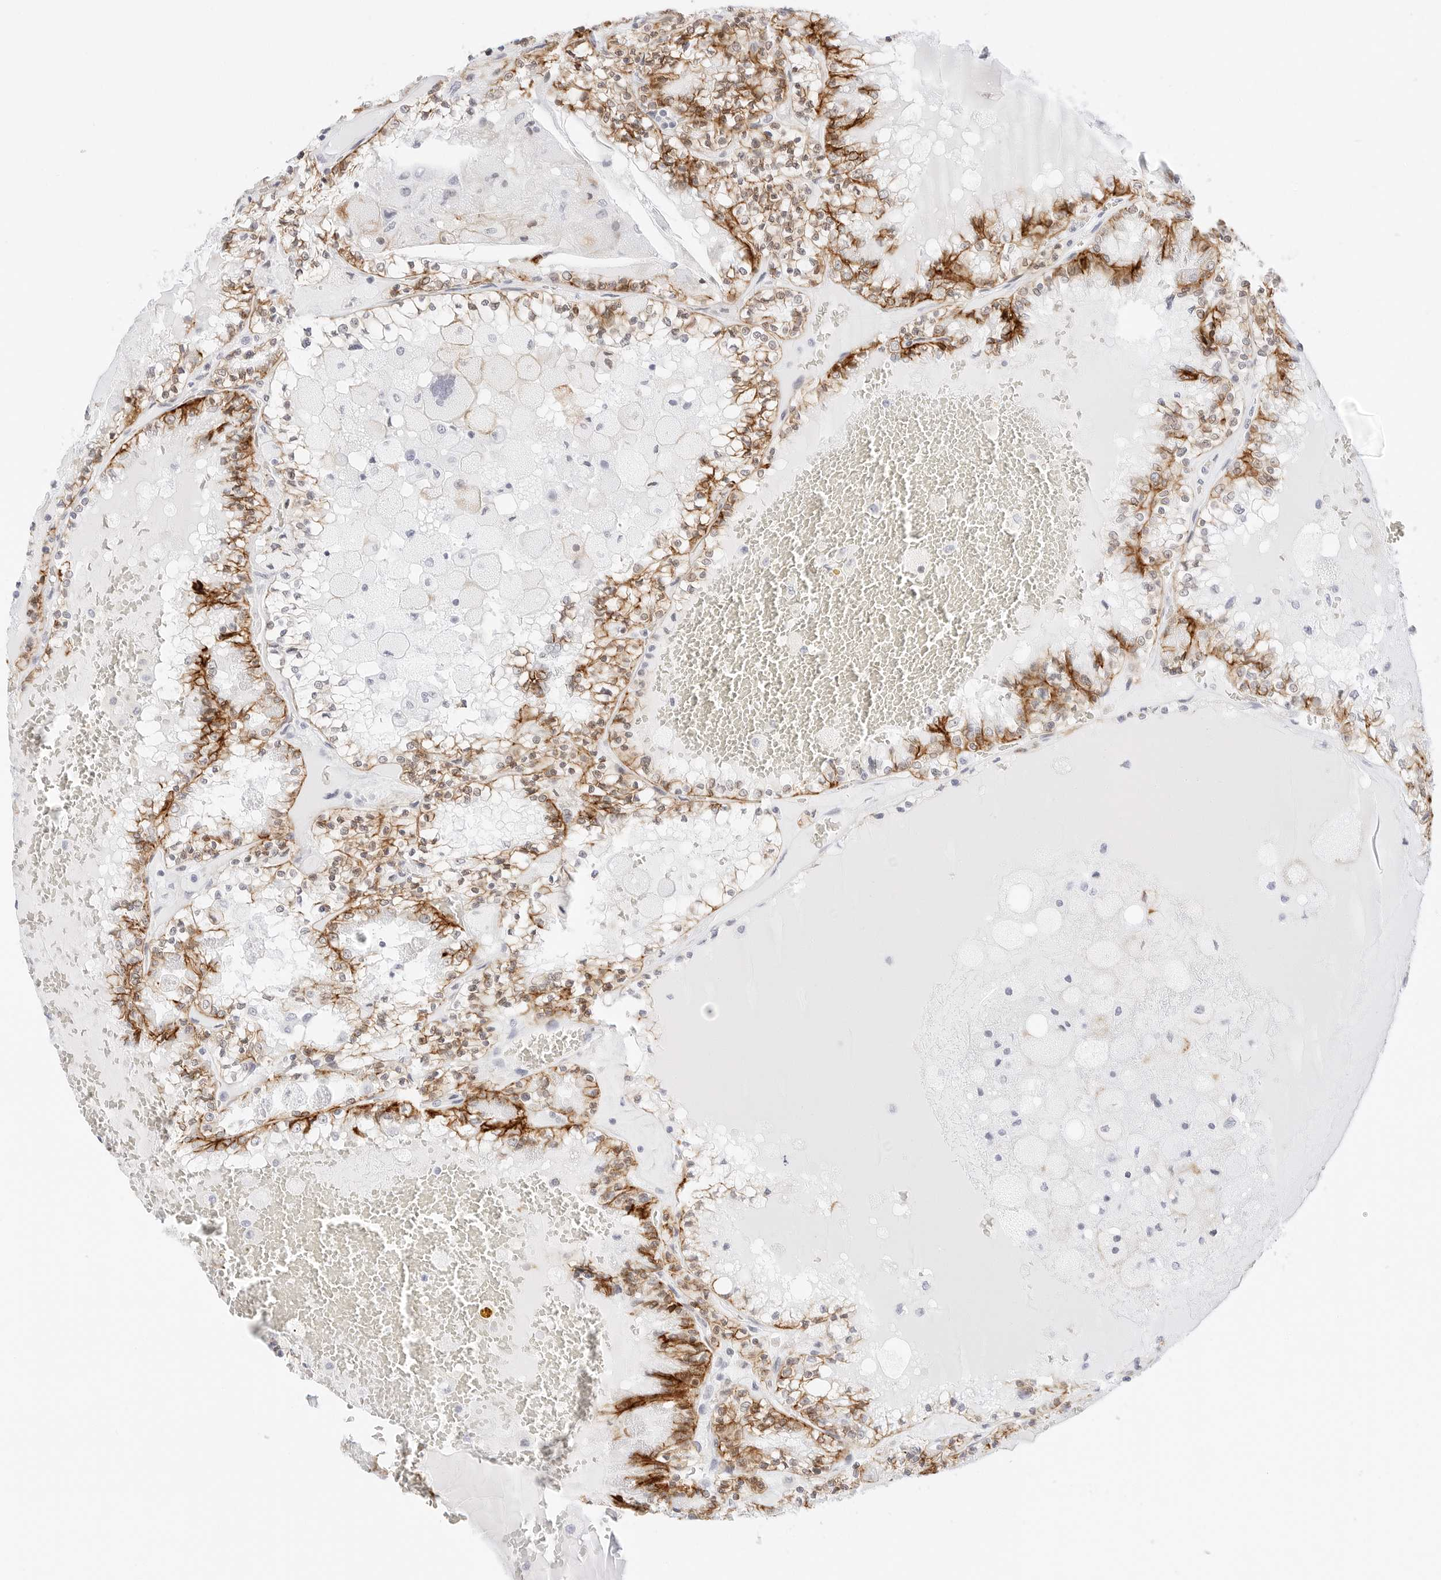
{"staining": {"intensity": "moderate", "quantity": ">75%", "location": "cytoplasmic/membranous"}, "tissue": "renal cancer", "cell_type": "Tumor cells", "image_type": "cancer", "snomed": [{"axis": "morphology", "description": "Adenocarcinoma, NOS"}, {"axis": "topography", "description": "Kidney"}], "caption": "Renal adenocarcinoma stained for a protein (brown) demonstrates moderate cytoplasmic/membranous positive staining in approximately >75% of tumor cells.", "gene": "CDH1", "patient": {"sex": "female", "age": 56}}